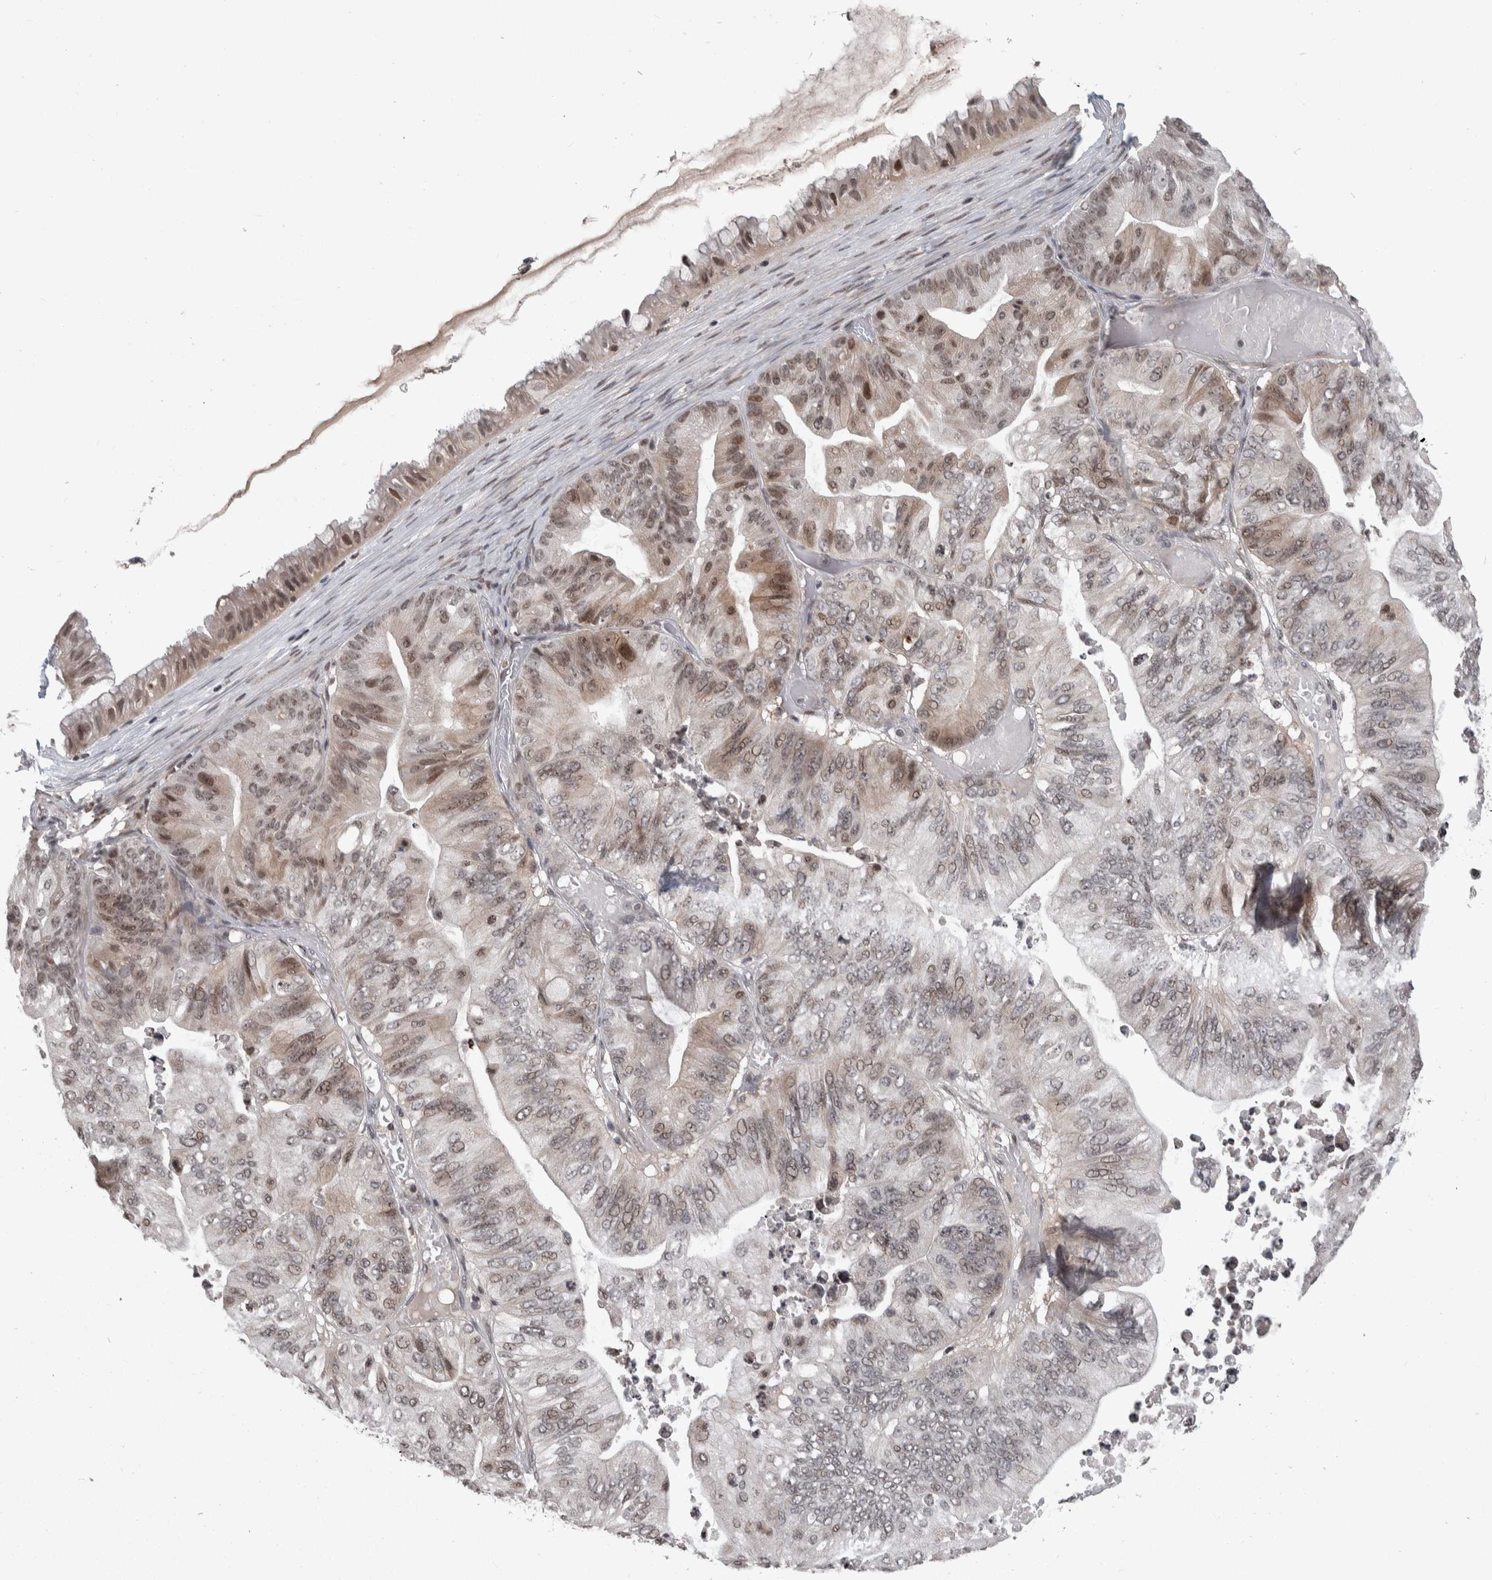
{"staining": {"intensity": "moderate", "quantity": "<25%", "location": "nuclear"}, "tissue": "ovarian cancer", "cell_type": "Tumor cells", "image_type": "cancer", "snomed": [{"axis": "morphology", "description": "Cystadenocarcinoma, mucinous, NOS"}, {"axis": "topography", "description": "Ovary"}], "caption": "Protein staining of ovarian cancer tissue shows moderate nuclear positivity in about <25% of tumor cells.", "gene": "ZSCAN21", "patient": {"sex": "female", "age": 61}}